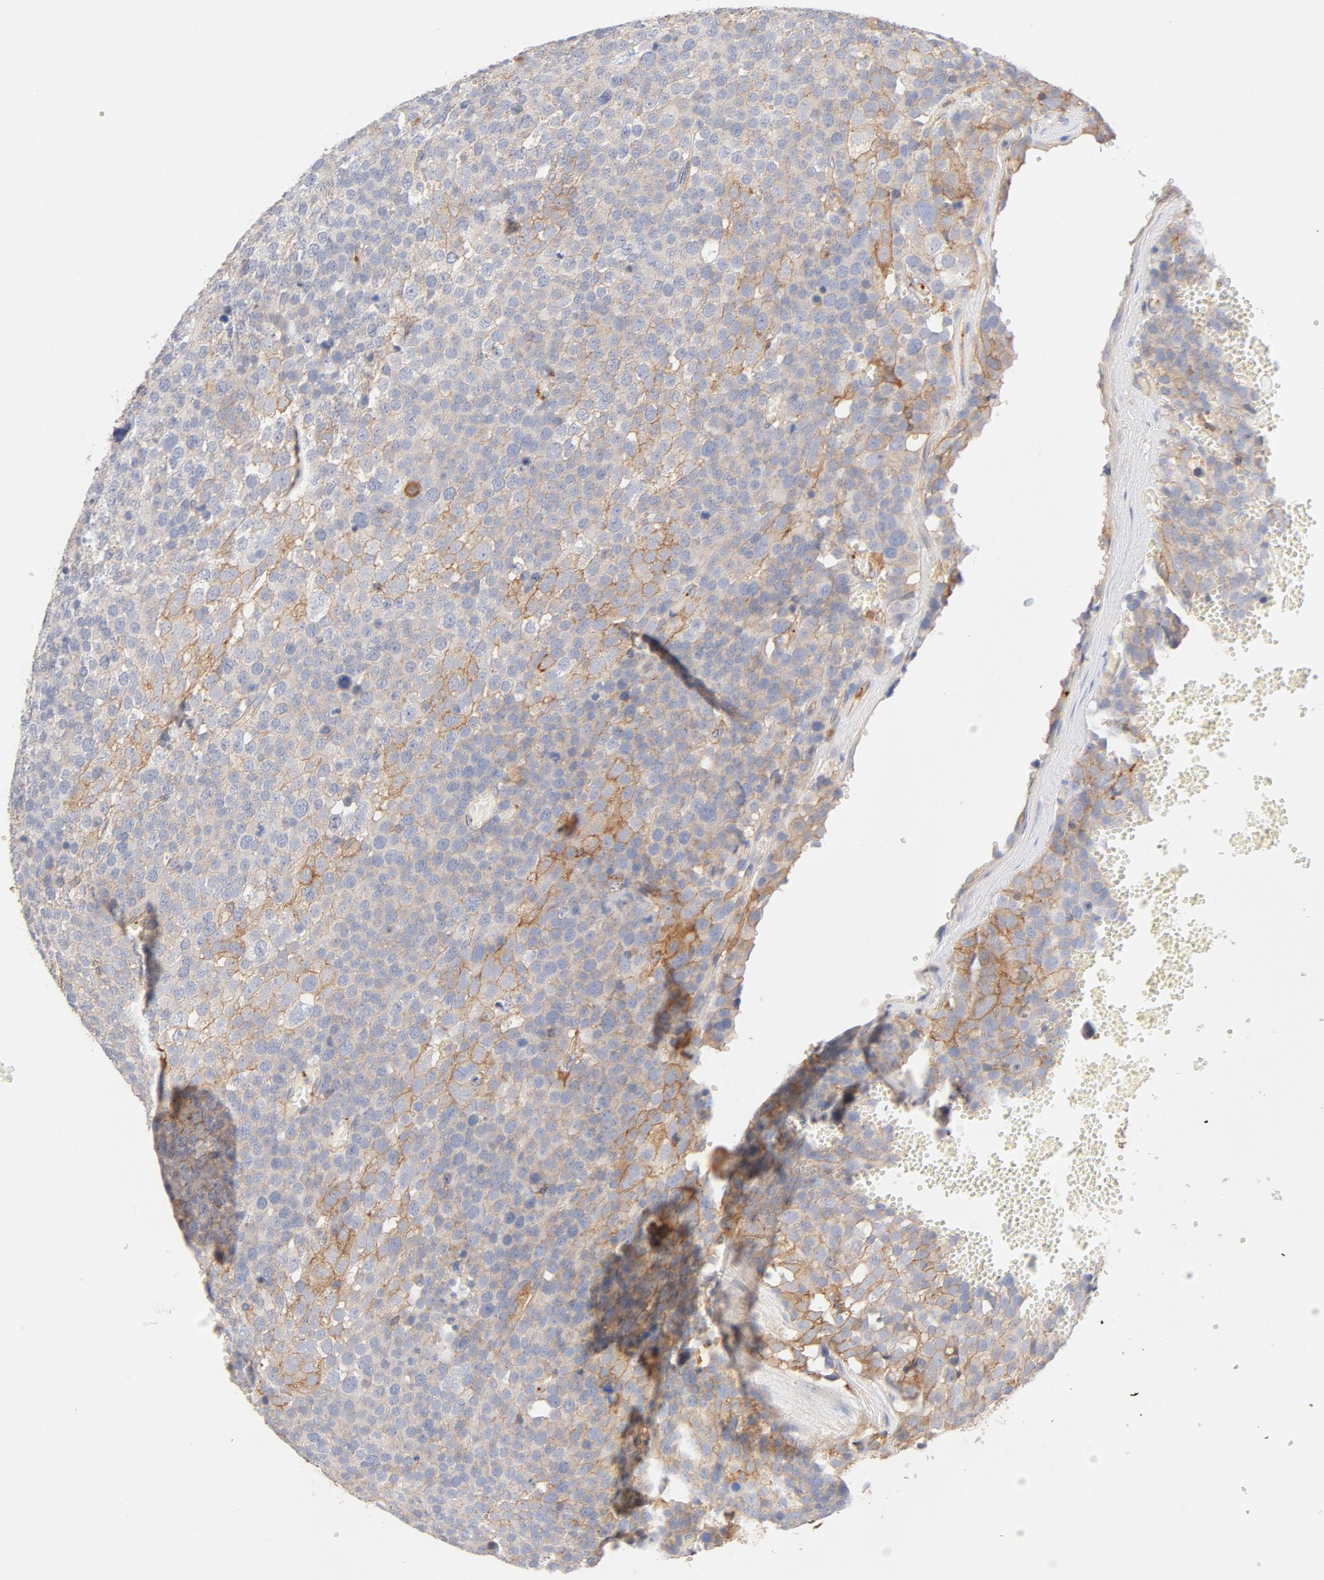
{"staining": {"intensity": "weak", "quantity": ">75%", "location": "cytoplasmic/membranous"}, "tissue": "testis cancer", "cell_type": "Tumor cells", "image_type": "cancer", "snomed": [{"axis": "morphology", "description": "Seminoma, NOS"}, {"axis": "topography", "description": "Testis"}], "caption": "Weak cytoplasmic/membranous positivity for a protein is seen in approximately >75% of tumor cells of testis seminoma using immunohistochemistry (IHC).", "gene": "SRC", "patient": {"sex": "male", "age": 71}}